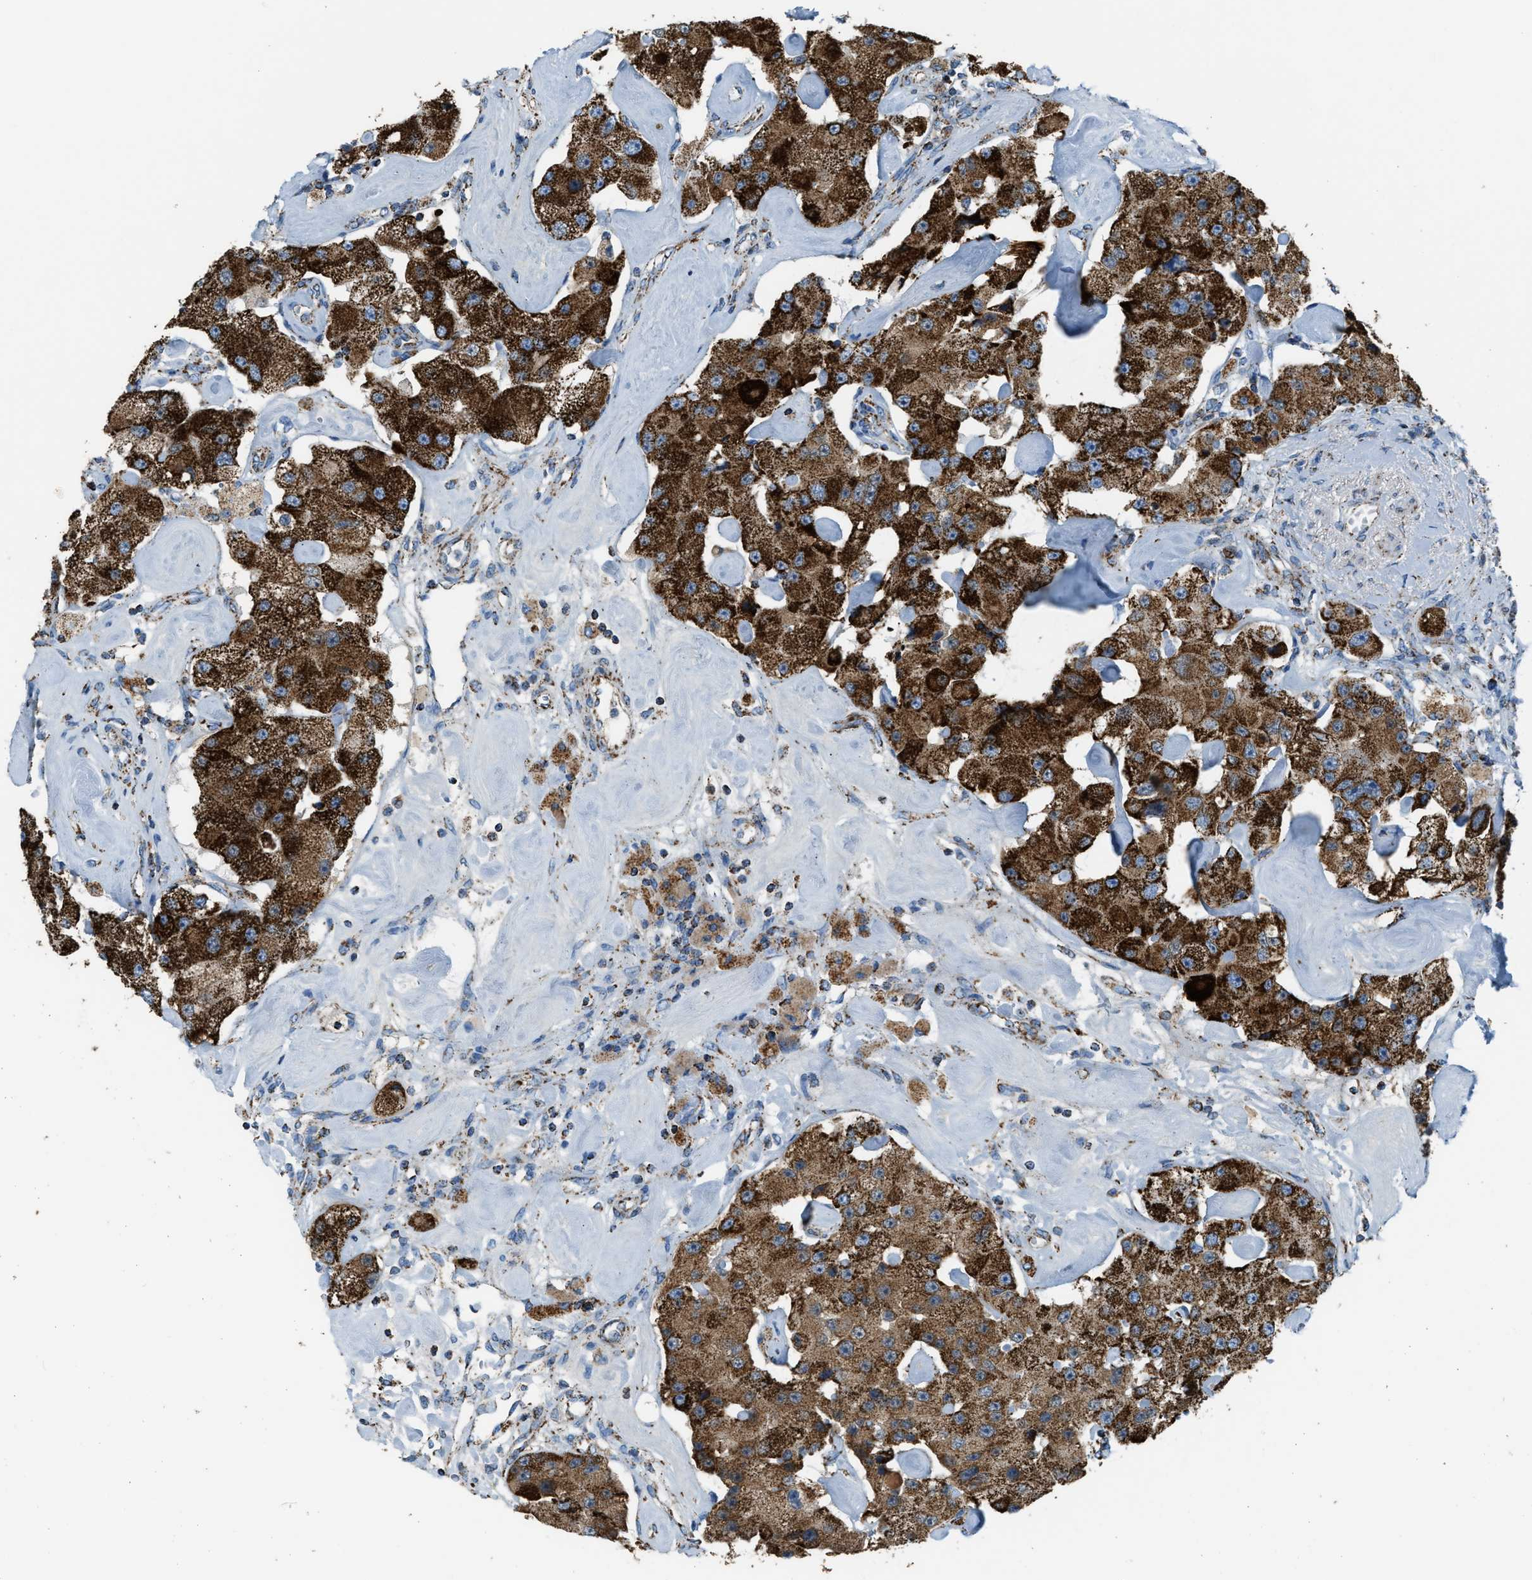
{"staining": {"intensity": "strong", "quantity": ">75%", "location": "cytoplasmic/membranous"}, "tissue": "carcinoid", "cell_type": "Tumor cells", "image_type": "cancer", "snomed": [{"axis": "morphology", "description": "Carcinoid, malignant, NOS"}, {"axis": "topography", "description": "Pancreas"}], "caption": "Protein expression analysis of human carcinoid (malignant) reveals strong cytoplasmic/membranous expression in about >75% of tumor cells.", "gene": "MDH2", "patient": {"sex": "male", "age": 41}}